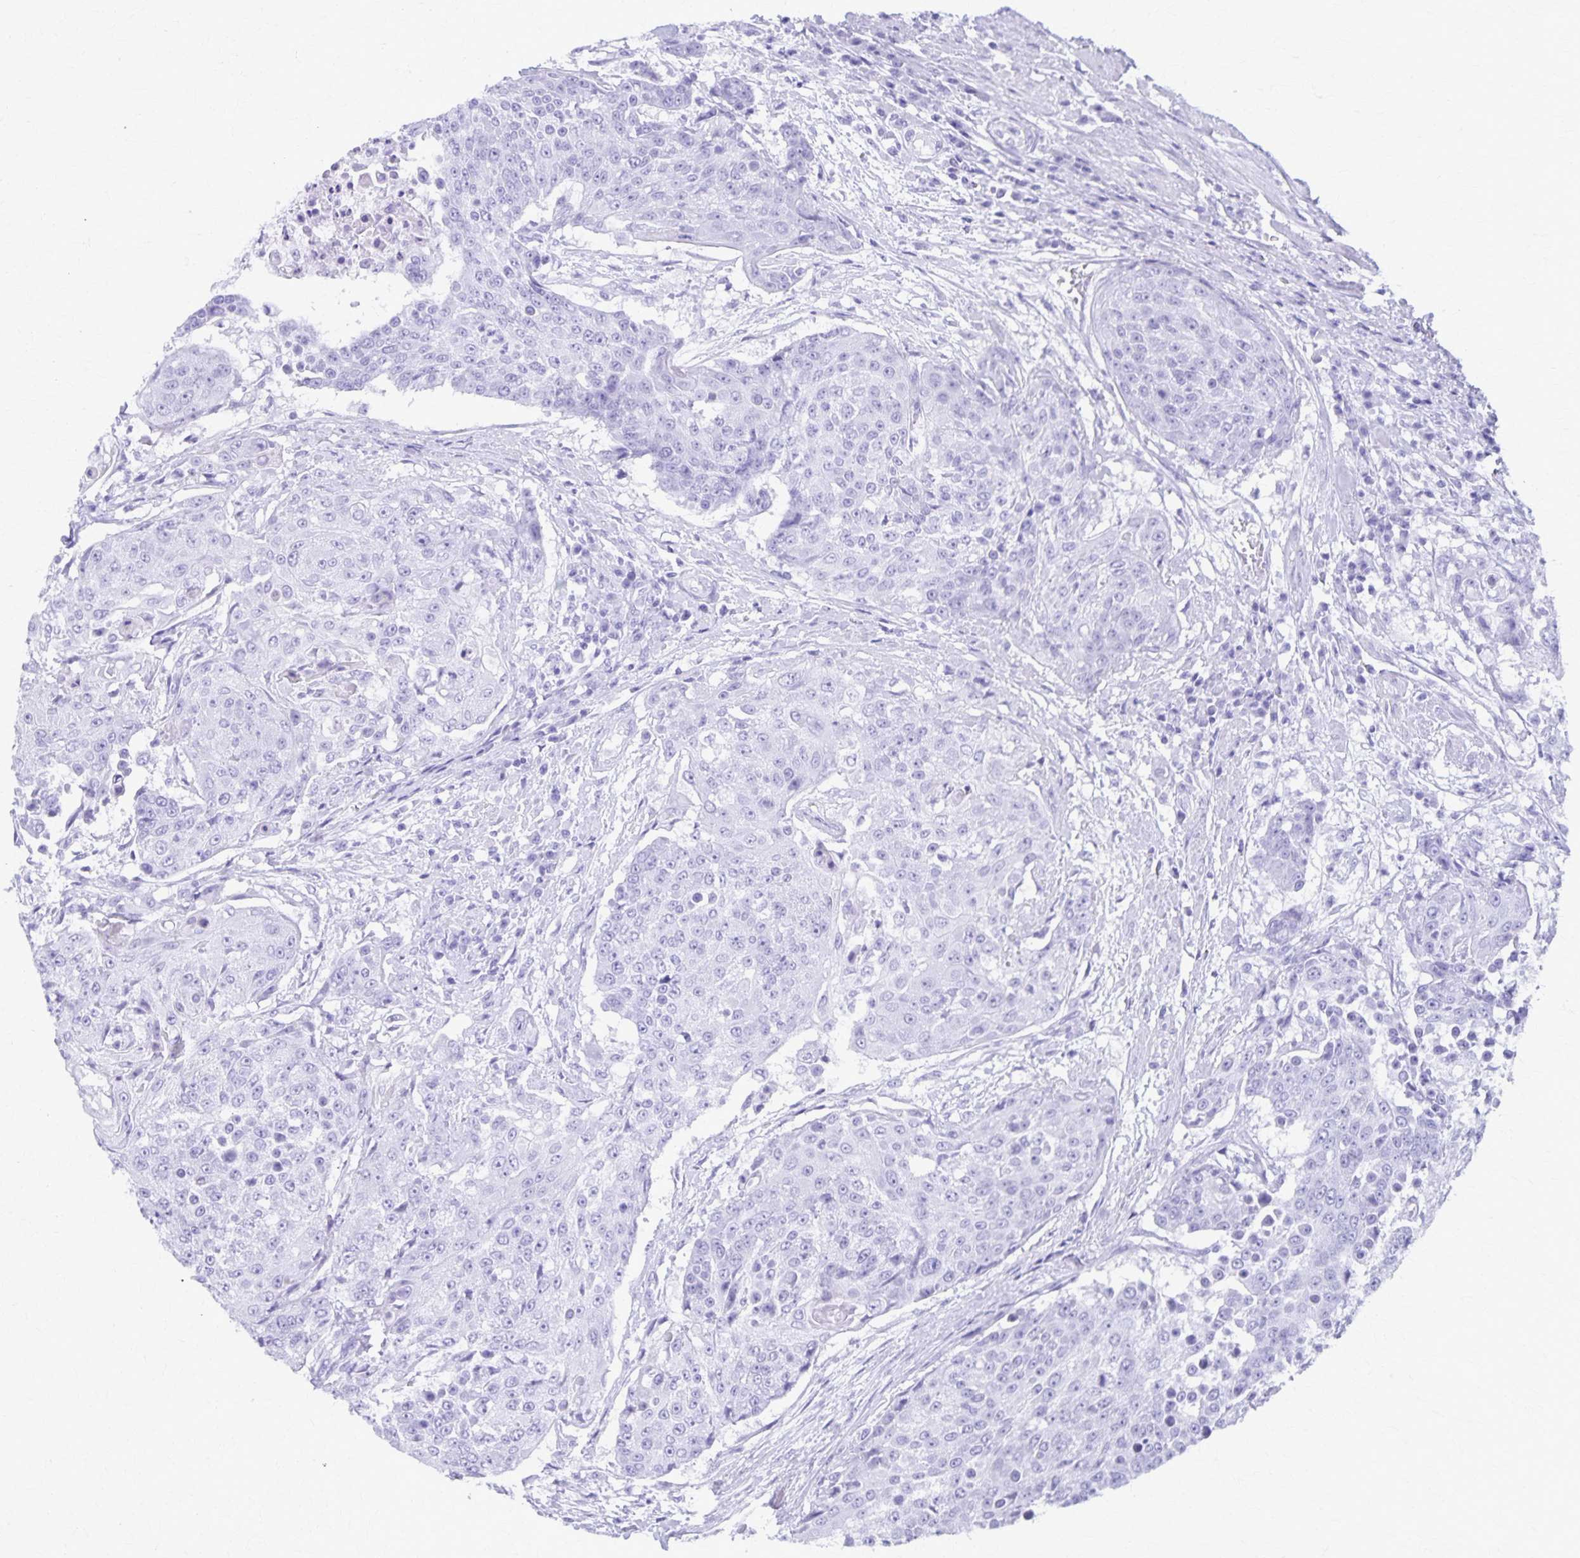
{"staining": {"intensity": "negative", "quantity": "none", "location": "none"}, "tissue": "urothelial cancer", "cell_type": "Tumor cells", "image_type": "cancer", "snomed": [{"axis": "morphology", "description": "Urothelial carcinoma, High grade"}, {"axis": "topography", "description": "Urinary bladder"}], "caption": "Image shows no significant protein staining in tumor cells of urothelial cancer.", "gene": "DEFA5", "patient": {"sex": "female", "age": 63}}